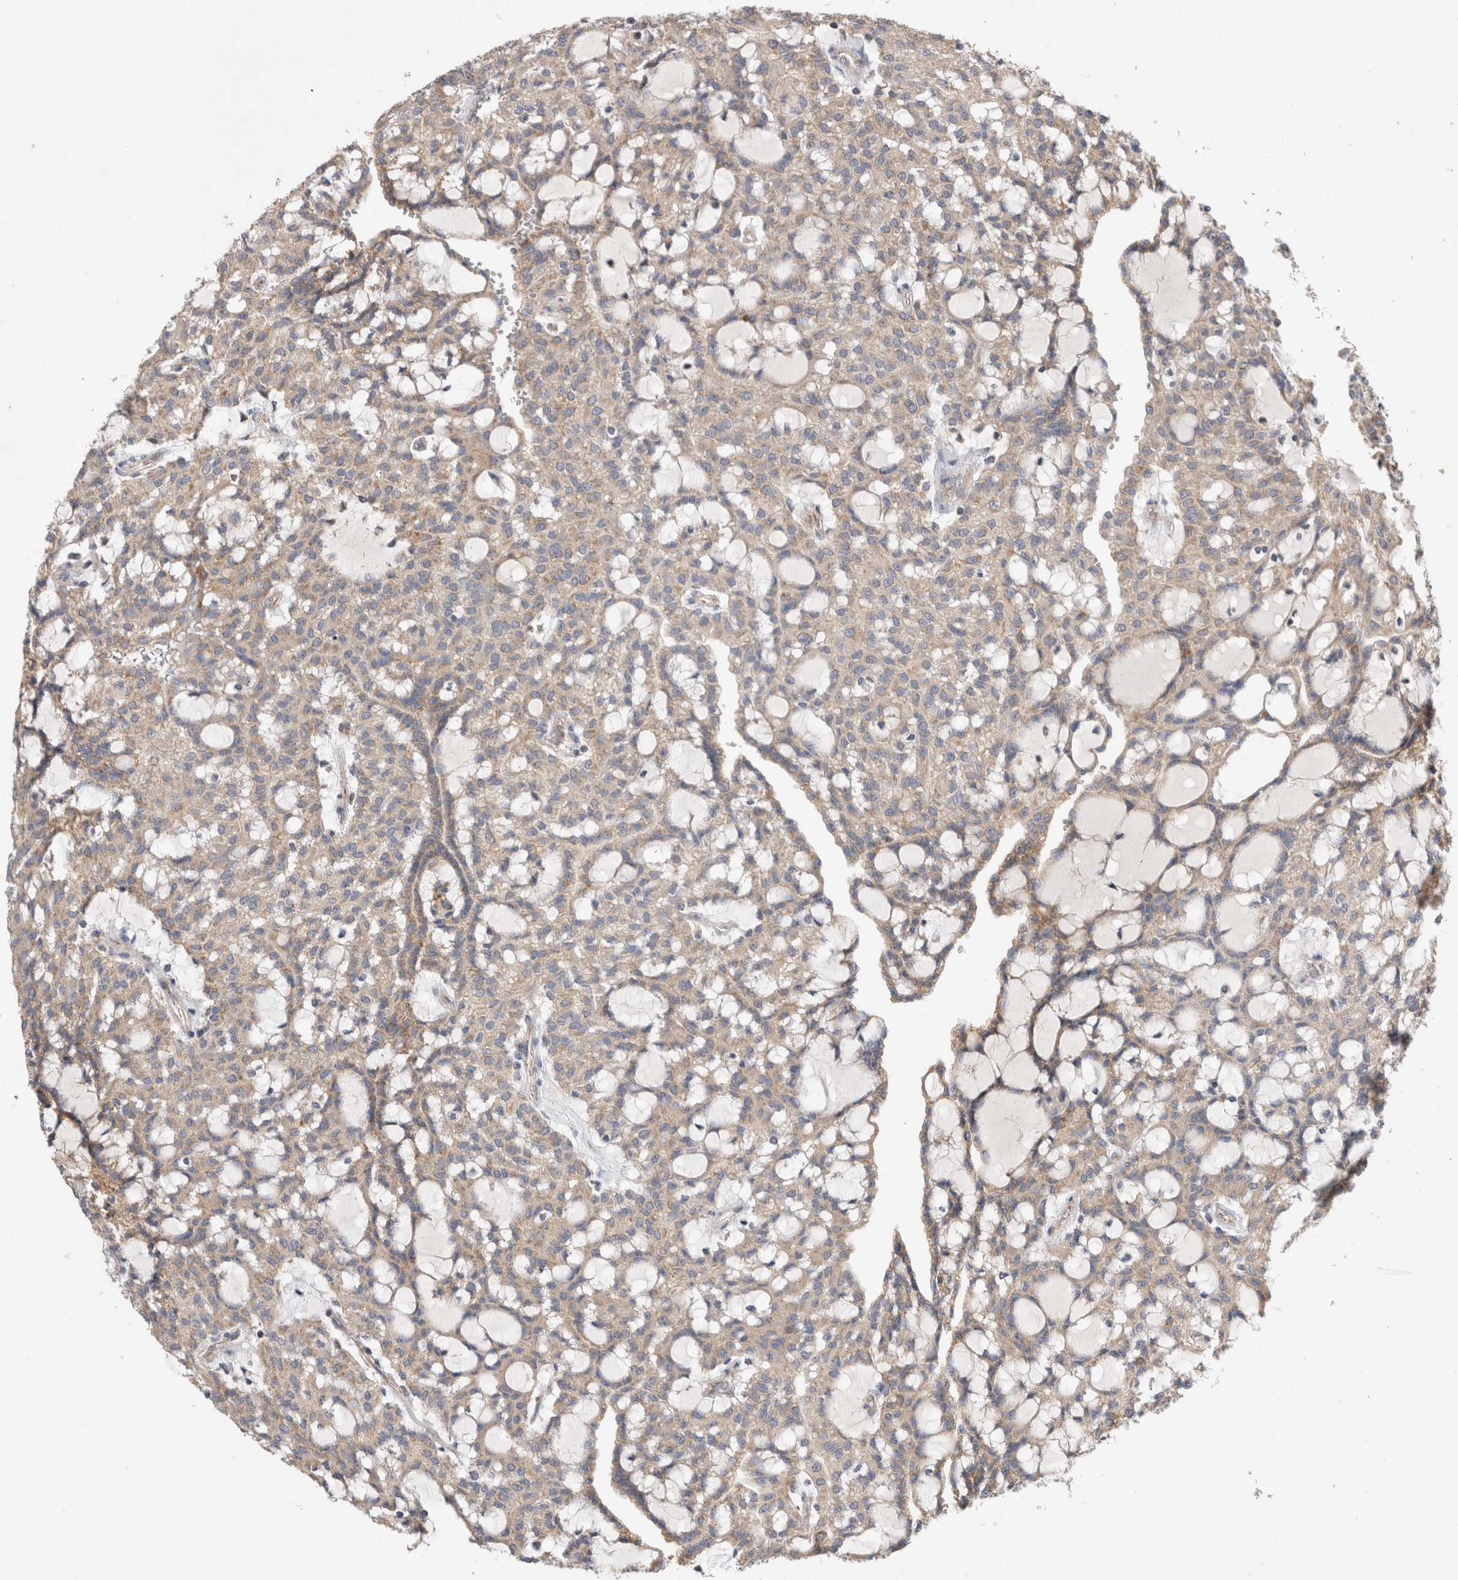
{"staining": {"intensity": "weak", "quantity": "<25%", "location": "cytoplasmic/membranous"}, "tissue": "renal cancer", "cell_type": "Tumor cells", "image_type": "cancer", "snomed": [{"axis": "morphology", "description": "Adenocarcinoma, NOS"}, {"axis": "topography", "description": "Kidney"}], "caption": "An immunohistochemistry (IHC) photomicrograph of renal cancer is shown. There is no staining in tumor cells of renal cancer. (Immunohistochemistry, brightfield microscopy, high magnification).", "gene": "IARS2", "patient": {"sex": "male", "age": 63}}